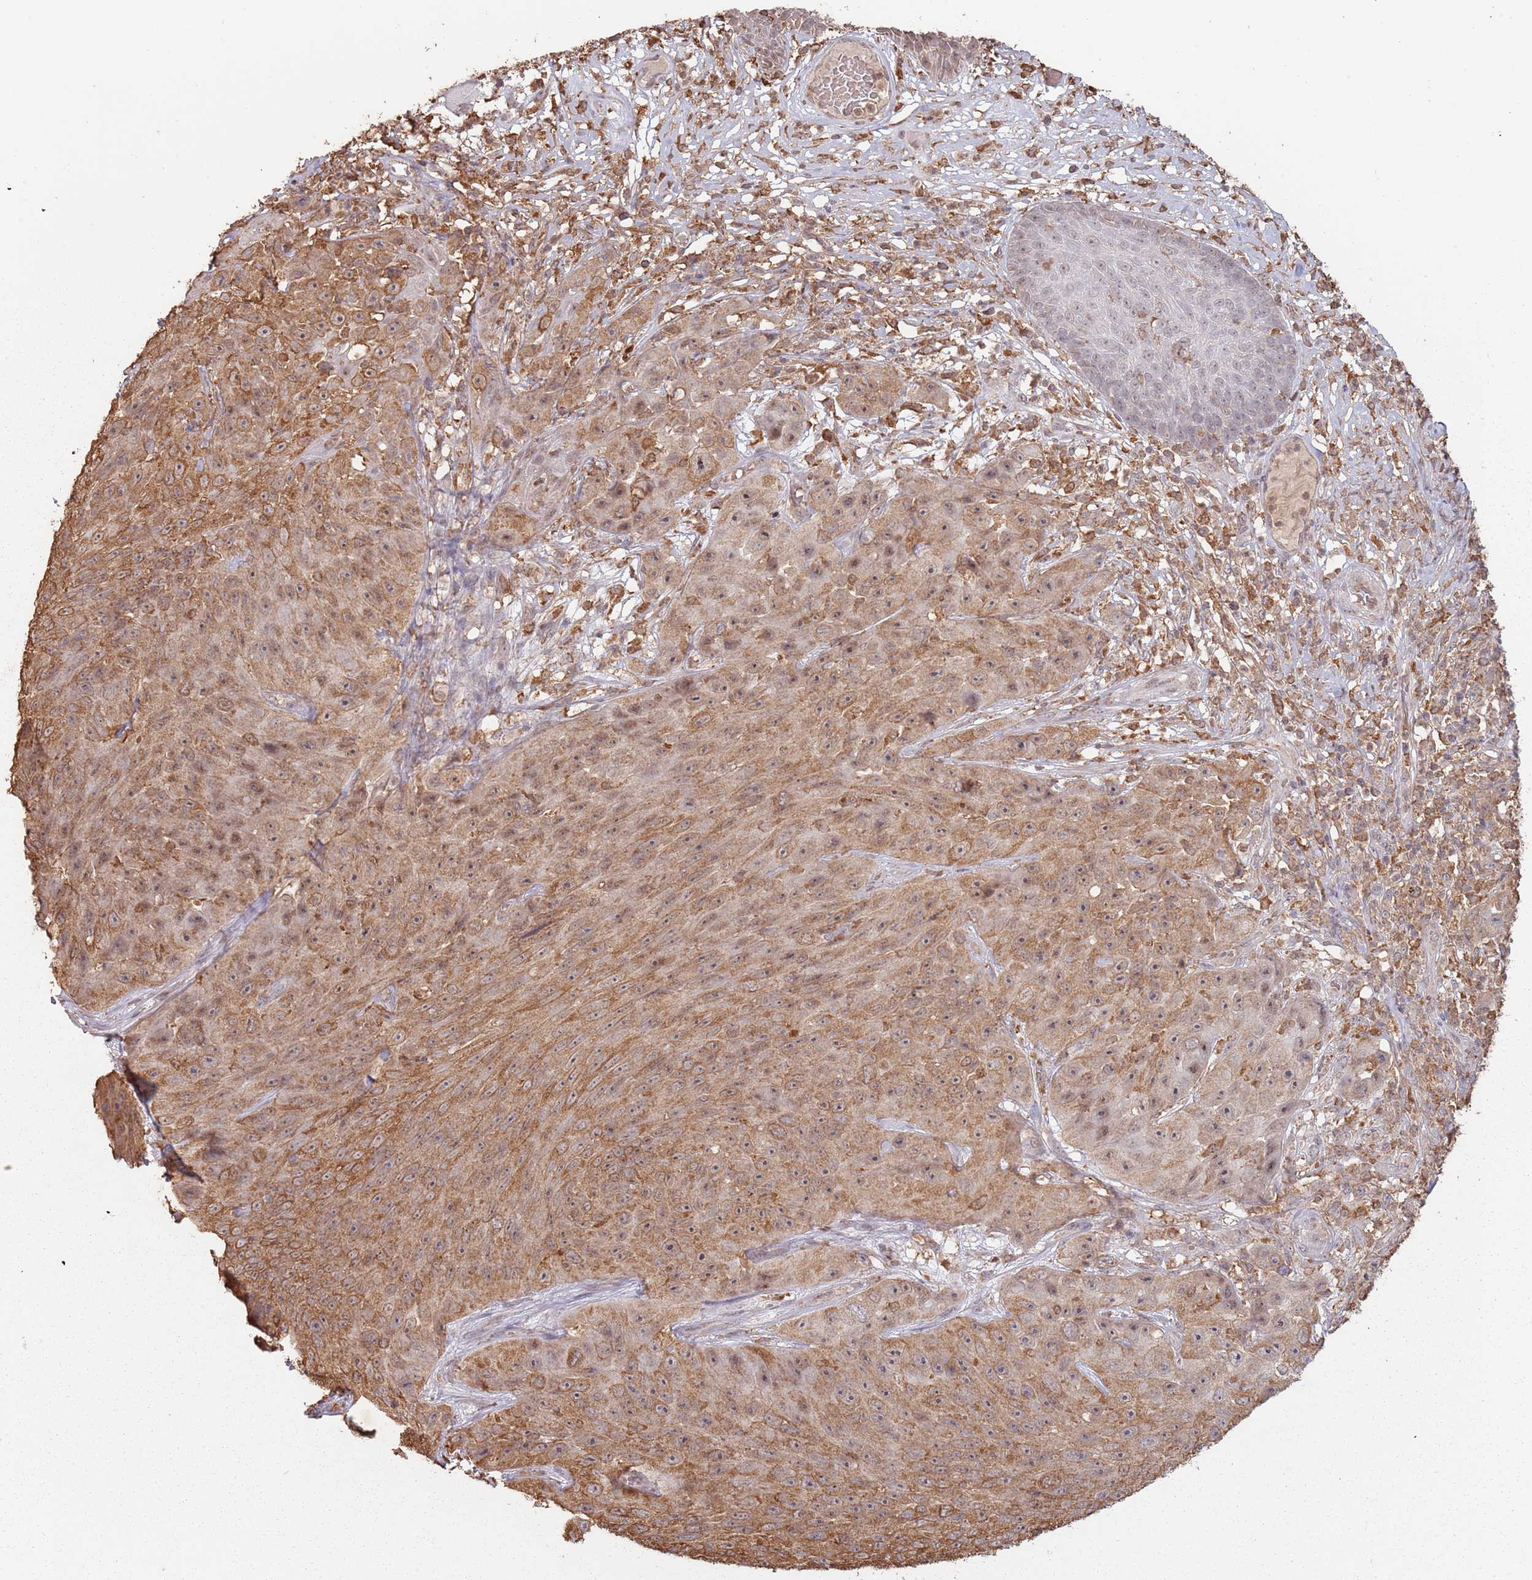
{"staining": {"intensity": "moderate", "quantity": ">75%", "location": "cytoplasmic/membranous"}, "tissue": "skin cancer", "cell_type": "Tumor cells", "image_type": "cancer", "snomed": [{"axis": "morphology", "description": "Squamous cell carcinoma, NOS"}, {"axis": "topography", "description": "Skin"}], "caption": "Moderate cytoplasmic/membranous expression for a protein is present in about >75% of tumor cells of squamous cell carcinoma (skin) using immunohistochemistry (IHC).", "gene": "ATOSB", "patient": {"sex": "female", "age": 87}}